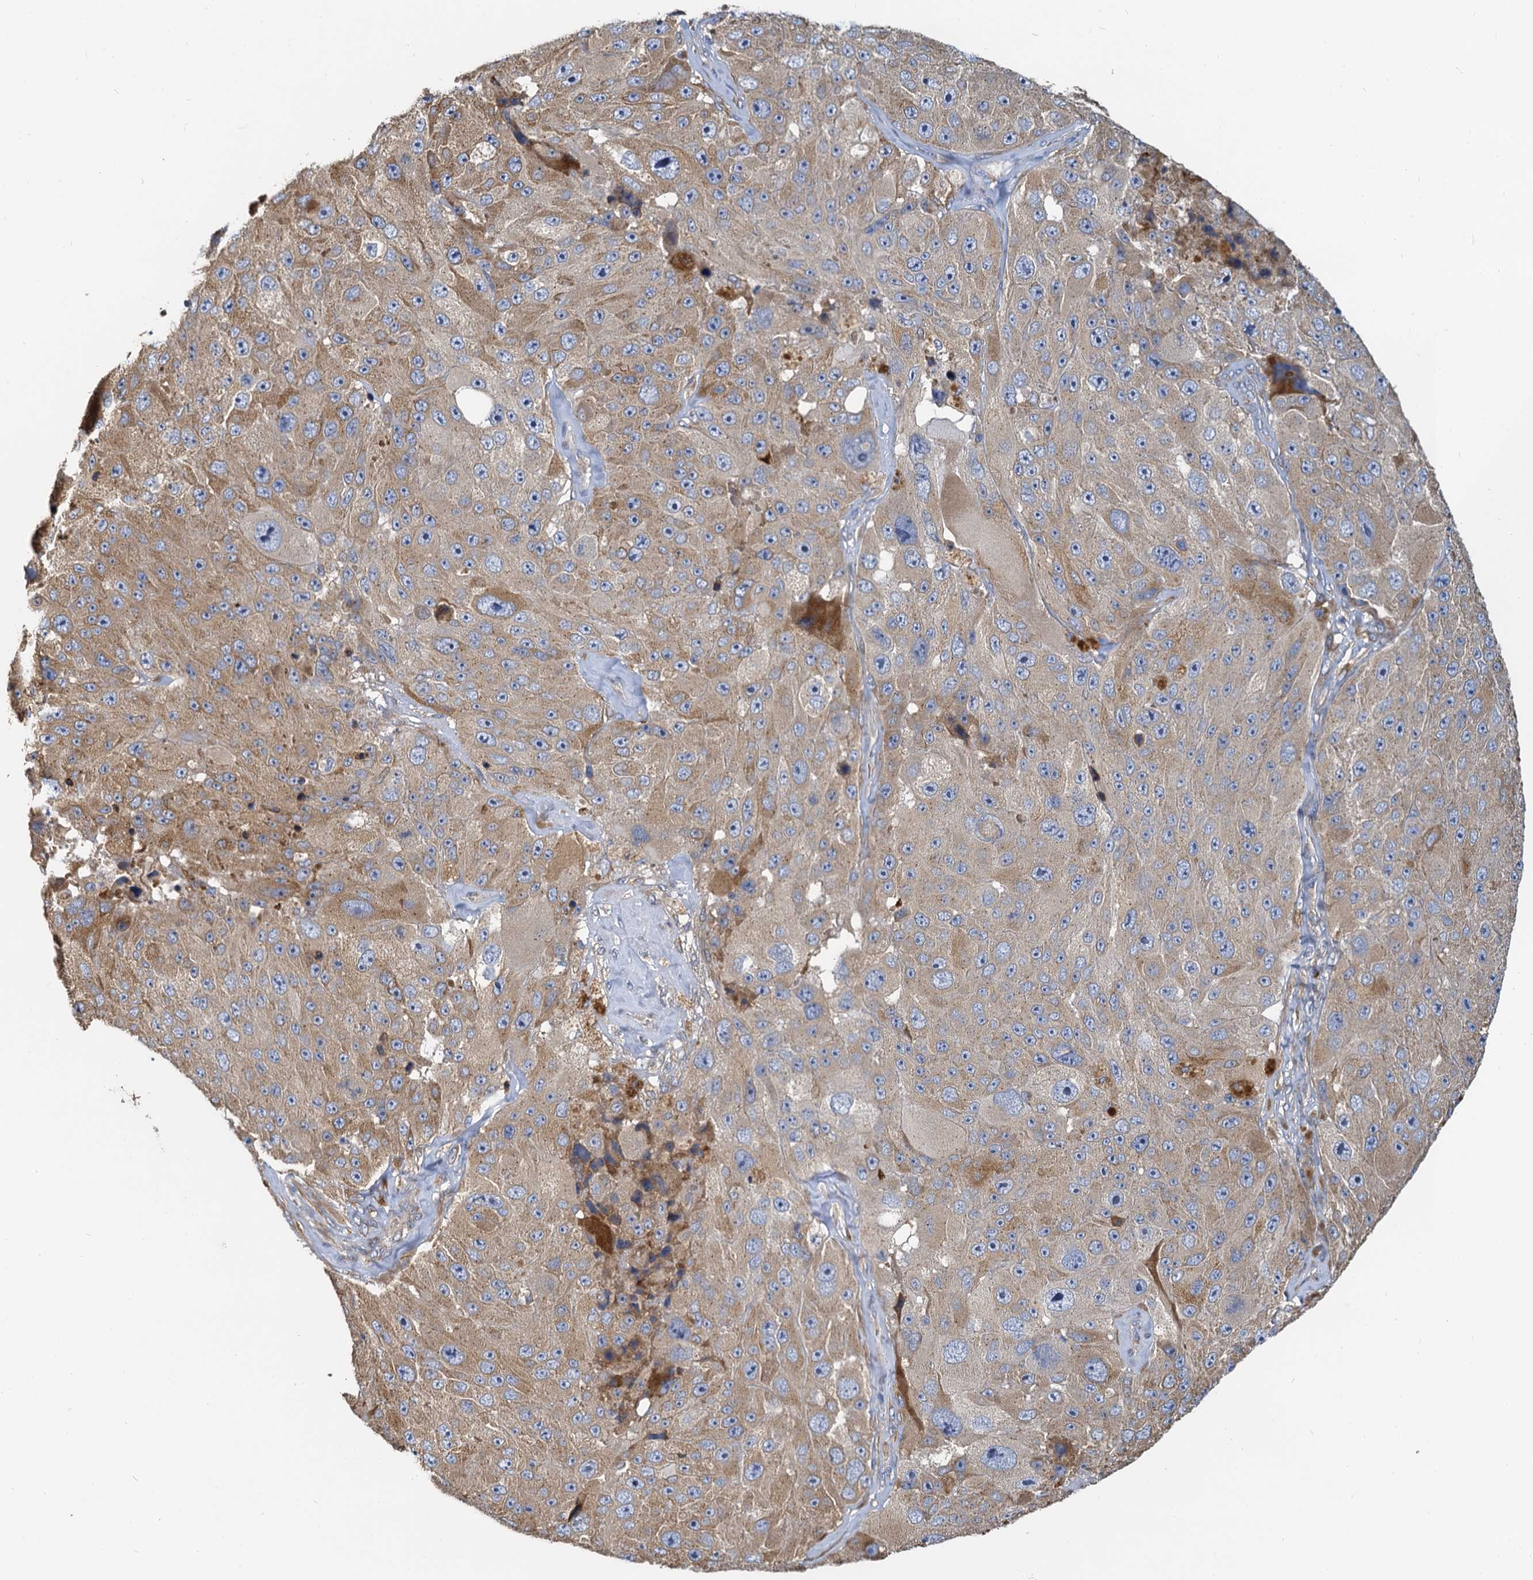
{"staining": {"intensity": "moderate", "quantity": "25%-75%", "location": "cytoplasmic/membranous"}, "tissue": "melanoma", "cell_type": "Tumor cells", "image_type": "cancer", "snomed": [{"axis": "morphology", "description": "Malignant melanoma, Metastatic site"}, {"axis": "topography", "description": "Lymph node"}], "caption": "Human malignant melanoma (metastatic site) stained for a protein (brown) shows moderate cytoplasmic/membranous positive staining in approximately 25%-75% of tumor cells.", "gene": "NKAPD1", "patient": {"sex": "male", "age": 62}}